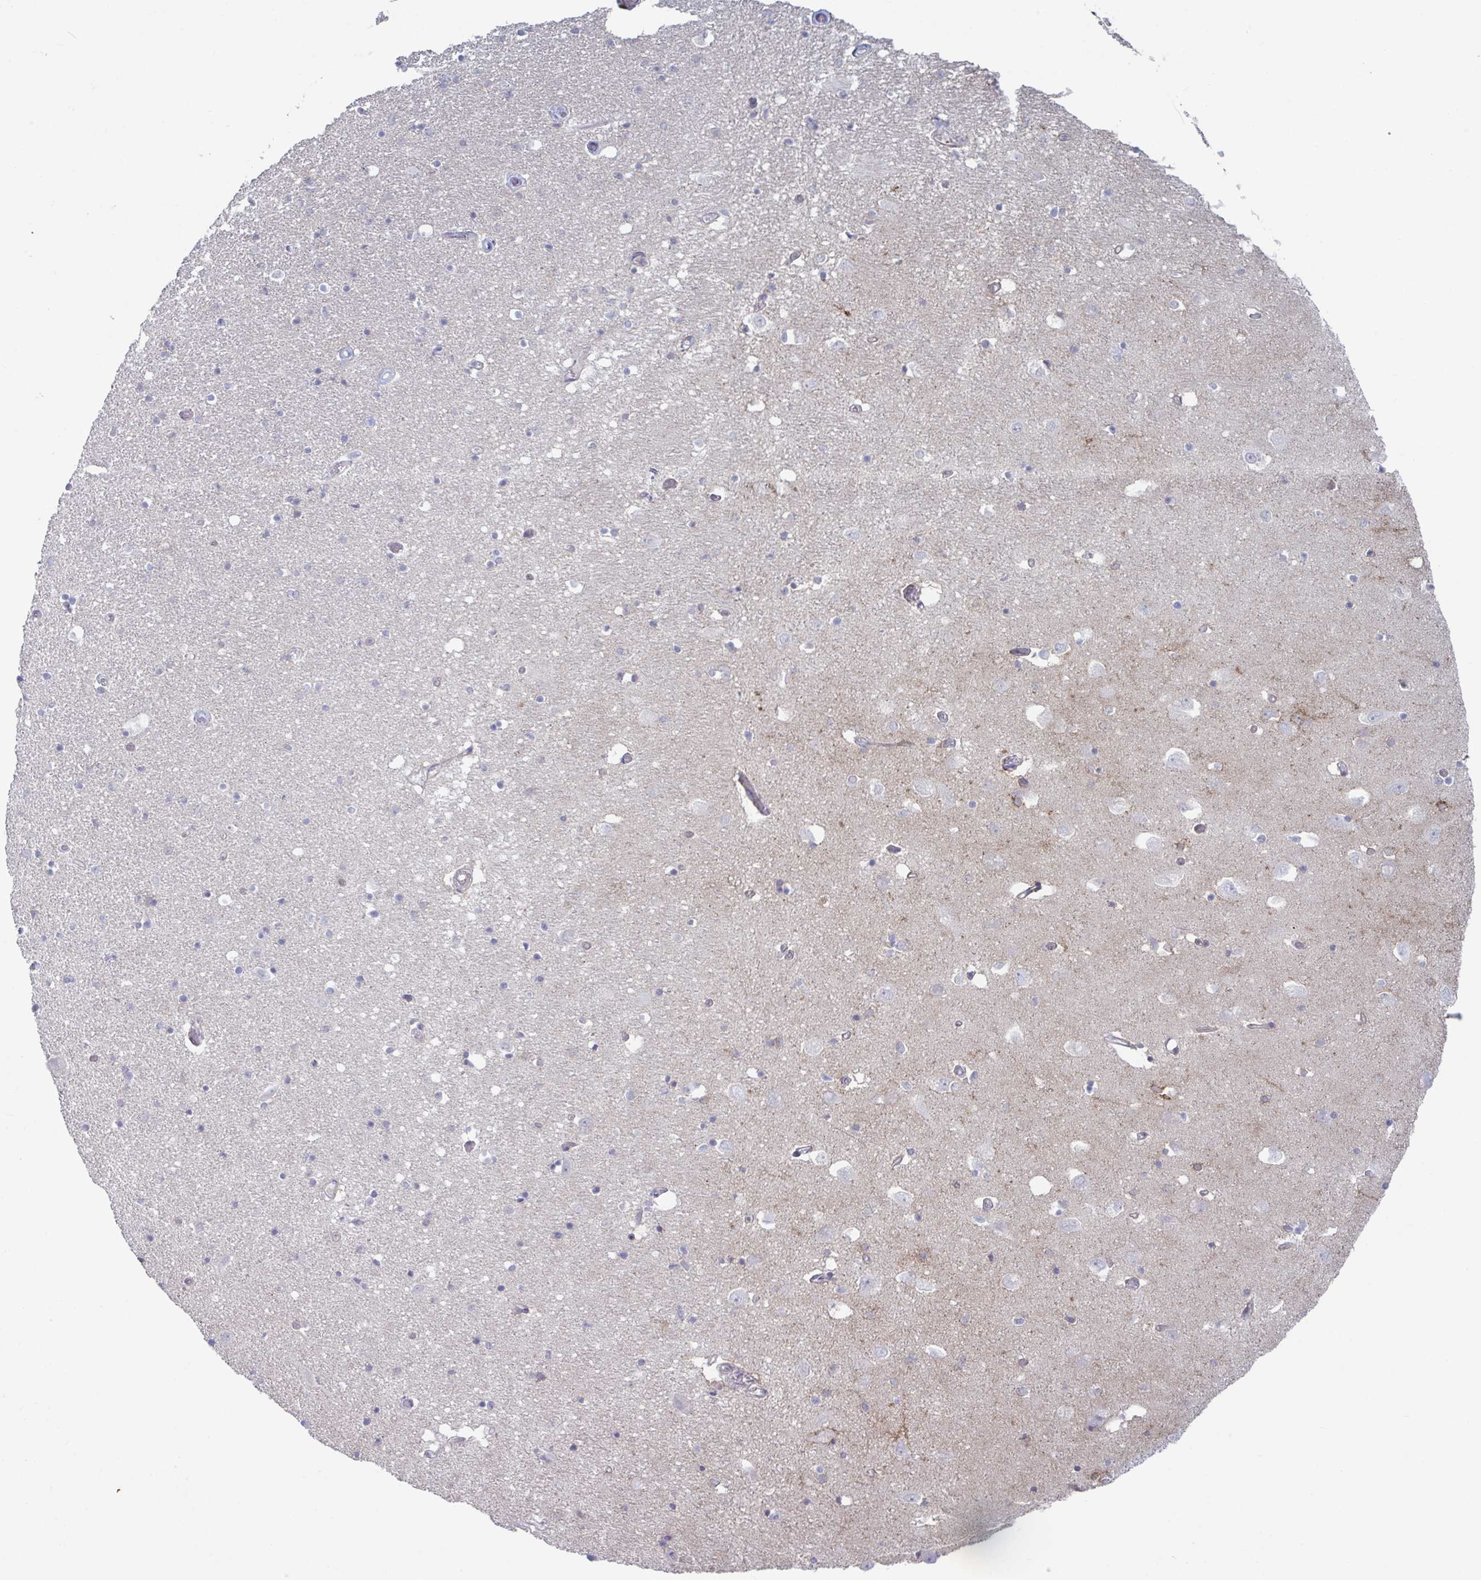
{"staining": {"intensity": "negative", "quantity": "none", "location": "none"}, "tissue": "caudate", "cell_type": "Glial cells", "image_type": "normal", "snomed": [{"axis": "morphology", "description": "Normal tissue, NOS"}, {"axis": "topography", "description": "Lateral ventricle wall"}, {"axis": "topography", "description": "Hippocampus"}], "caption": "Human caudate stained for a protein using immunohistochemistry (IHC) displays no expression in glial cells.", "gene": "STK26", "patient": {"sex": "female", "age": 63}}